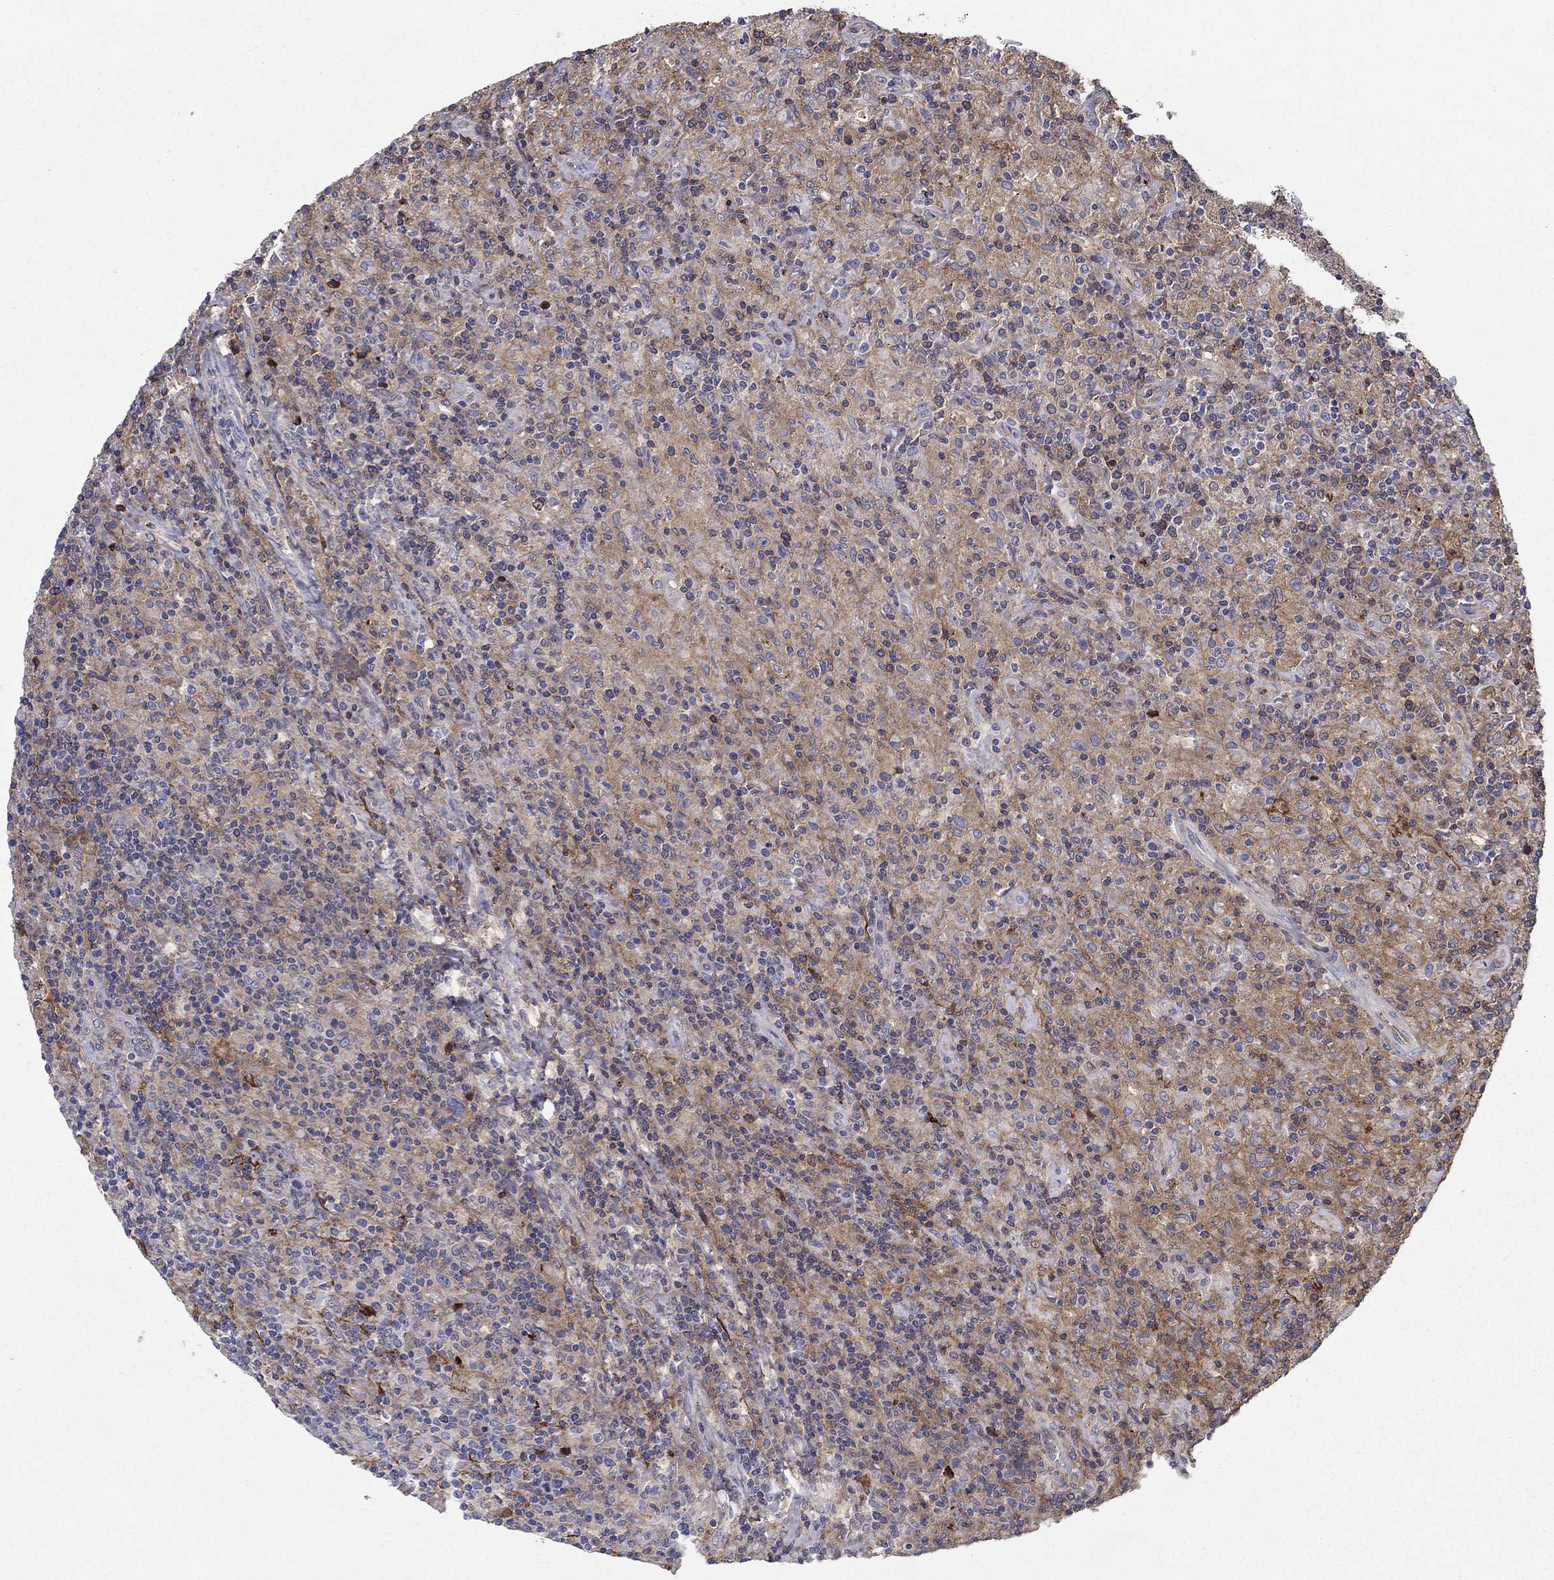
{"staining": {"intensity": "weak", "quantity": ">75%", "location": "cytoplasmic/membranous"}, "tissue": "lymphoma", "cell_type": "Tumor cells", "image_type": "cancer", "snomed": [{"axis": "morphology", "description": "Hodgkin's disease, NOS"}, {"axis": "topography", "description": "Lymph node"}], "caption": "Immunohistochemistry (IHC) of human Hodgkin's disease displays low levels of weak cytoplasmic/membranous expression in about >75% of tumor cells. The staining was performed using DAB (3,3'-diaminobenzidine) to visualize the protein expression in brown, while the nuclei were stained in blue with hematoxylin (Magnification: 20x).", "gene": "HPX", "patient": {"sex": "male", "age": 70}}